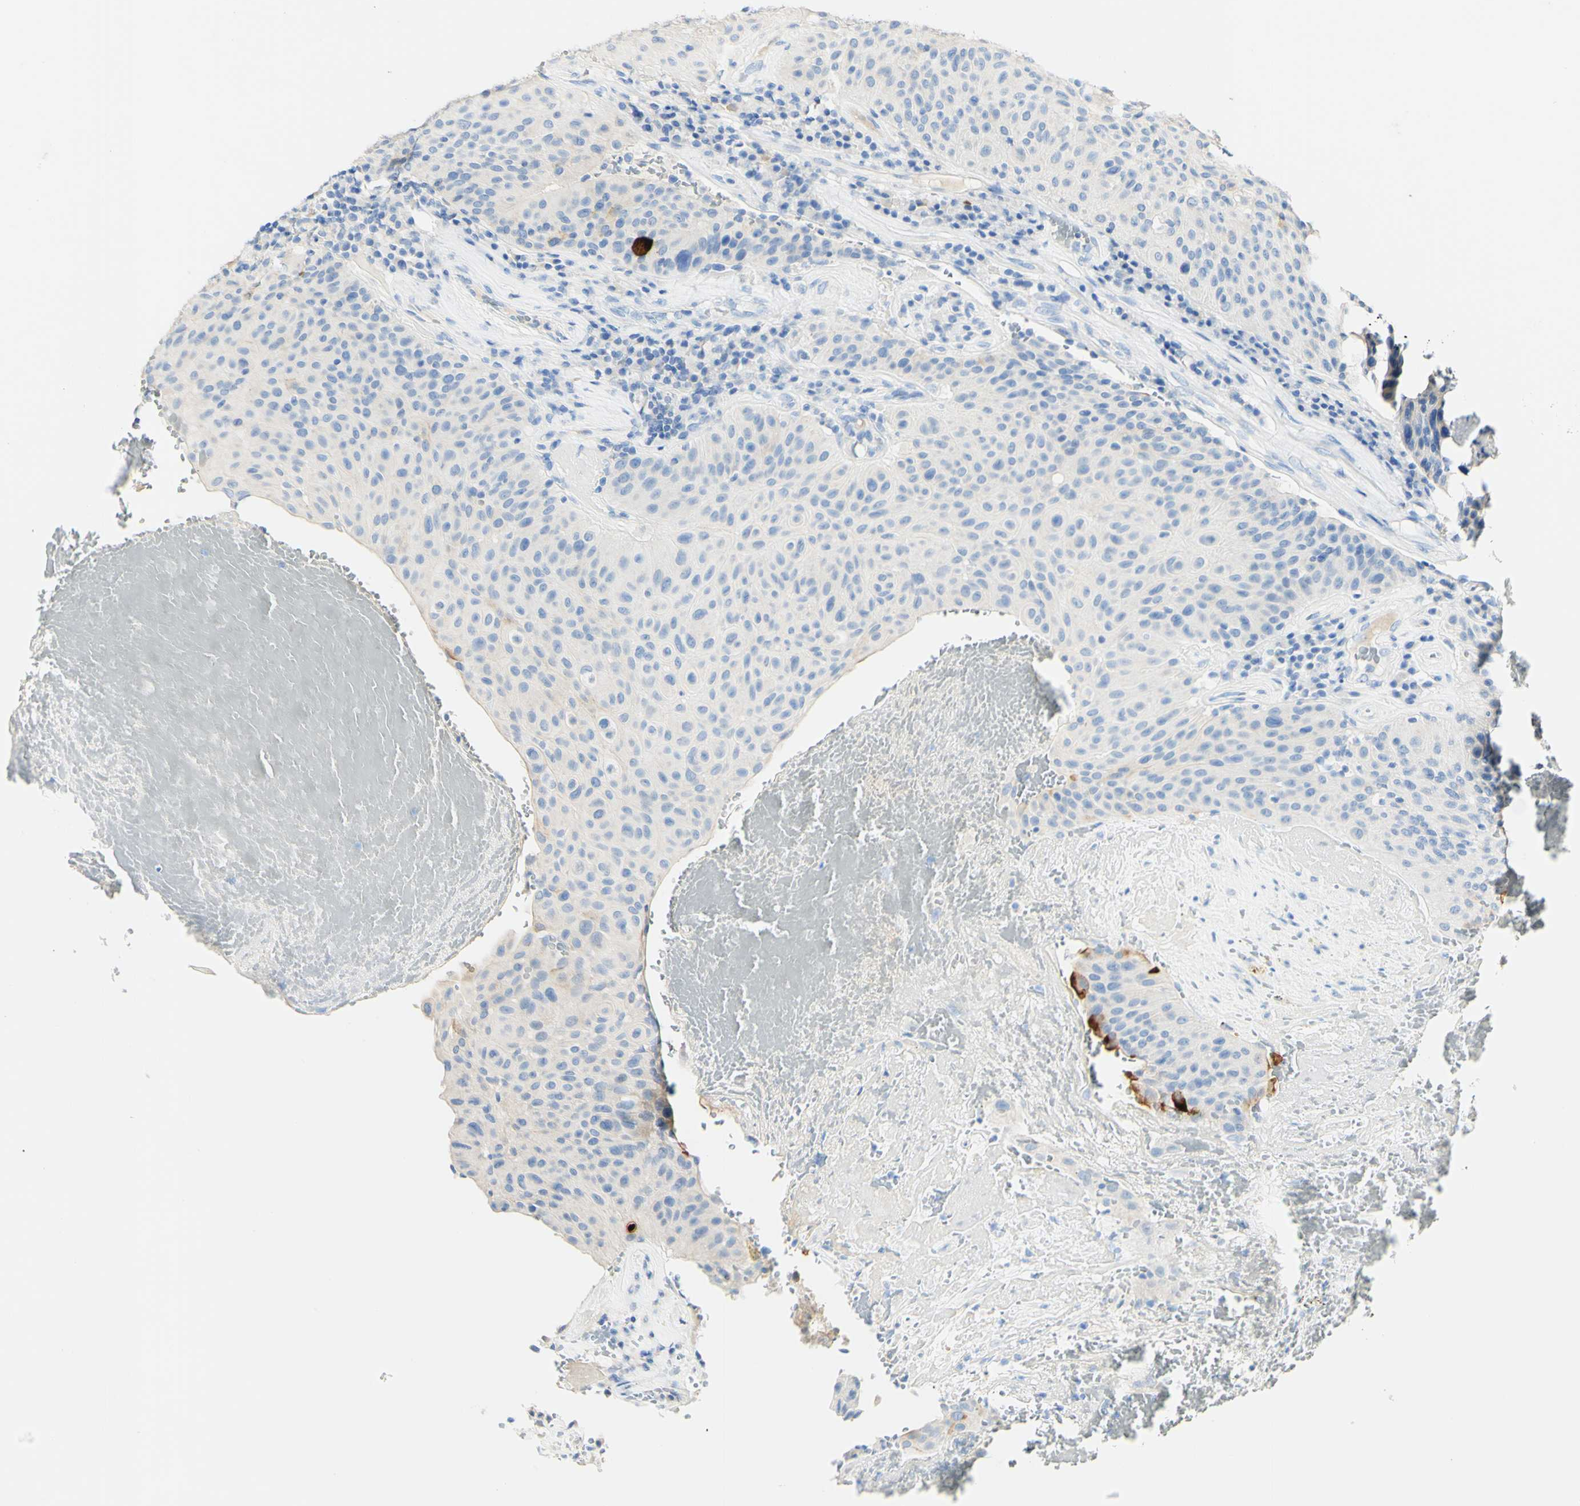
{"staining": {"intensity": "negative", "quantity": "none", "location": "none"}, "tissue": "urothelial cancer", "cell_type": "Tumor cells", "image_type": "cancer", "snomed": [{"axis": "morphology", "description": "Urothelial carcinoma, High grade"}, {"axis": "topography", "description": "Urinary bladder"}], "caption": "Human high-grade urothelial carcinoma stained for a protein using immunohistochemistry (IHC) displays no expression in tumor cells.", "gene": "PIGR", "patient": {"sex": "male", "age": 66}}